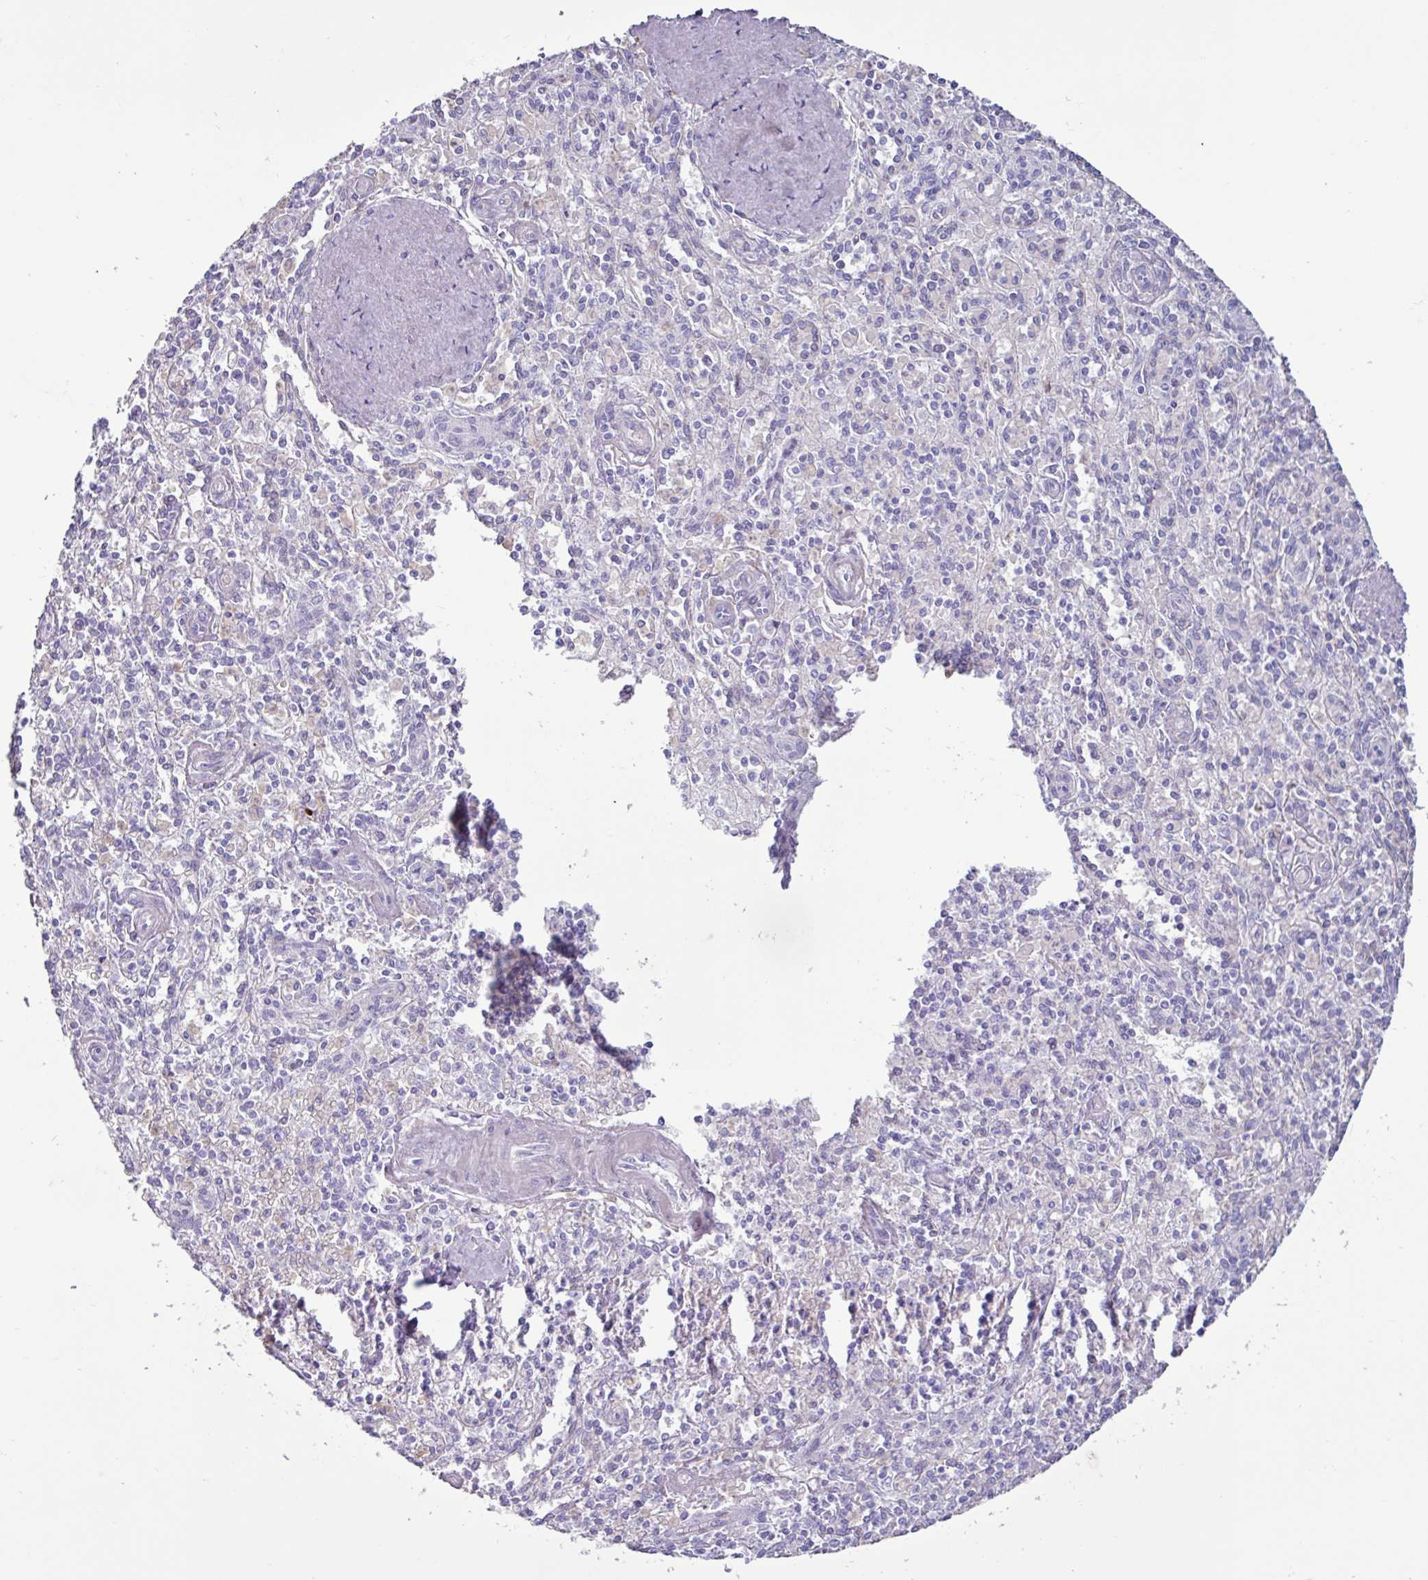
{"staining": {"intensity": "negative", "quantity": "none", "location": "none"}, "tissue": "spleen", "cell_type": "Cells in red pulp", "image_type": "normal", "snomed": [{"axis": "morphology", "description": "Normal tissue, NOS"}, {"axis": "topography", "description": "Spleen"}], "caption": "Immunohistochemistry histopathology image of normal spleen: human spleen stained with DAB demonstrates no significant protein staining in cells in red pulp. The staining was performed using DAB (3,3'-diaminobenzidine) to visualize the protein expression in brown, while the nuclei were stained in blue with hematoxylin (Magnification: 20x).", "gene": "PPP1R35", "patient": {"sex": "female", "age": 70}}